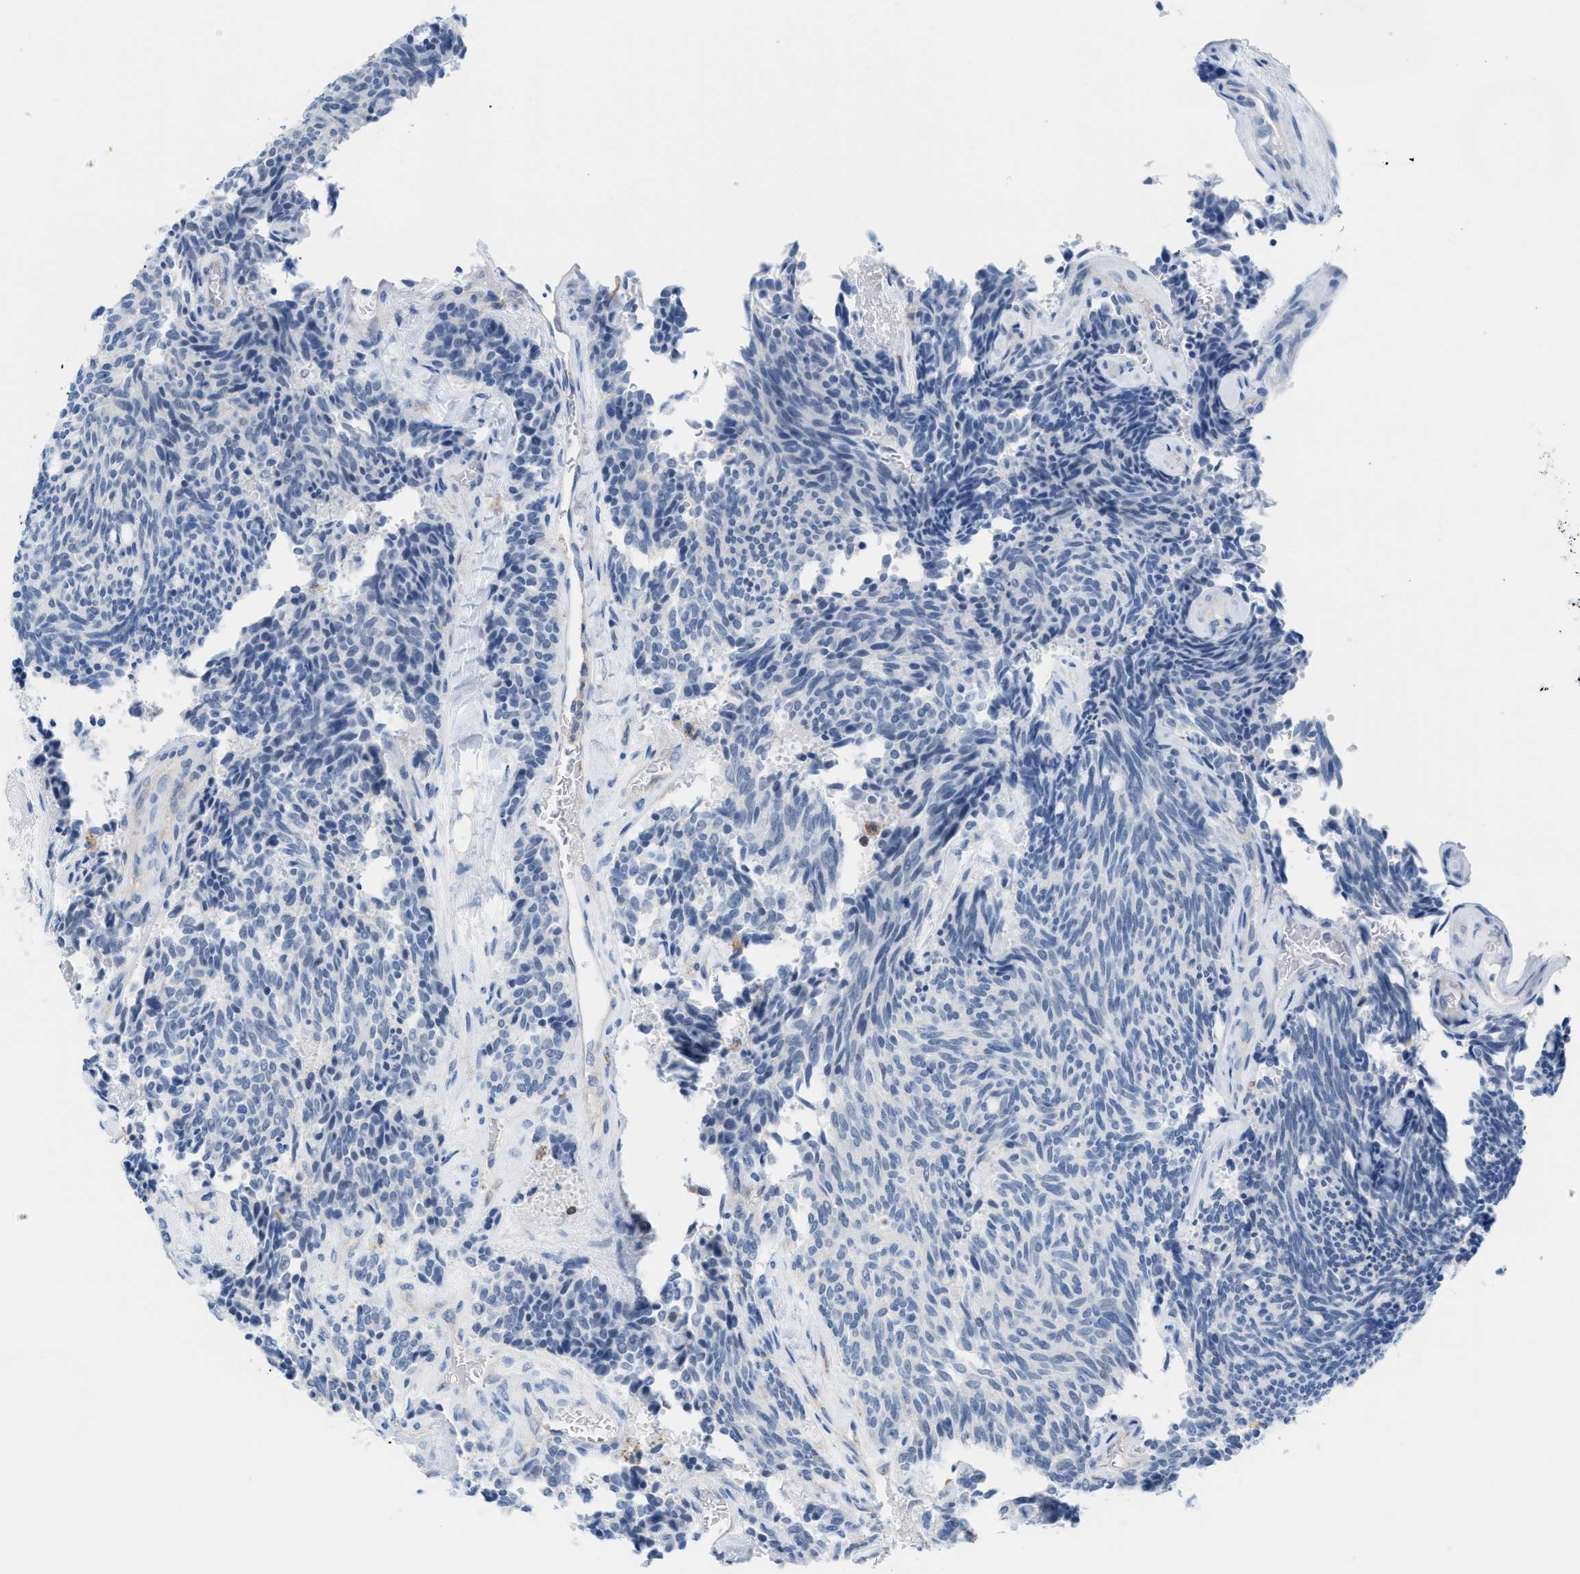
{"staining": {"intensity": "negative", "quantity": "none", "location": "none"}, "tissue": "carcinoid", "cell_type": "Tumor cells", "image_type": "cancer", "snomed": [{"axis": "morphology", "description": "Carcinoid, malignant, NOS"}, {"axis": "topography", "description": "Pancreas"}], "caption": "The image shows no staining of tumor cells in carcinoid. (DAB IHC with hematoxylin counter stain).", "gene": "IL16", "patient": {"sex": "female", "age": 54}}